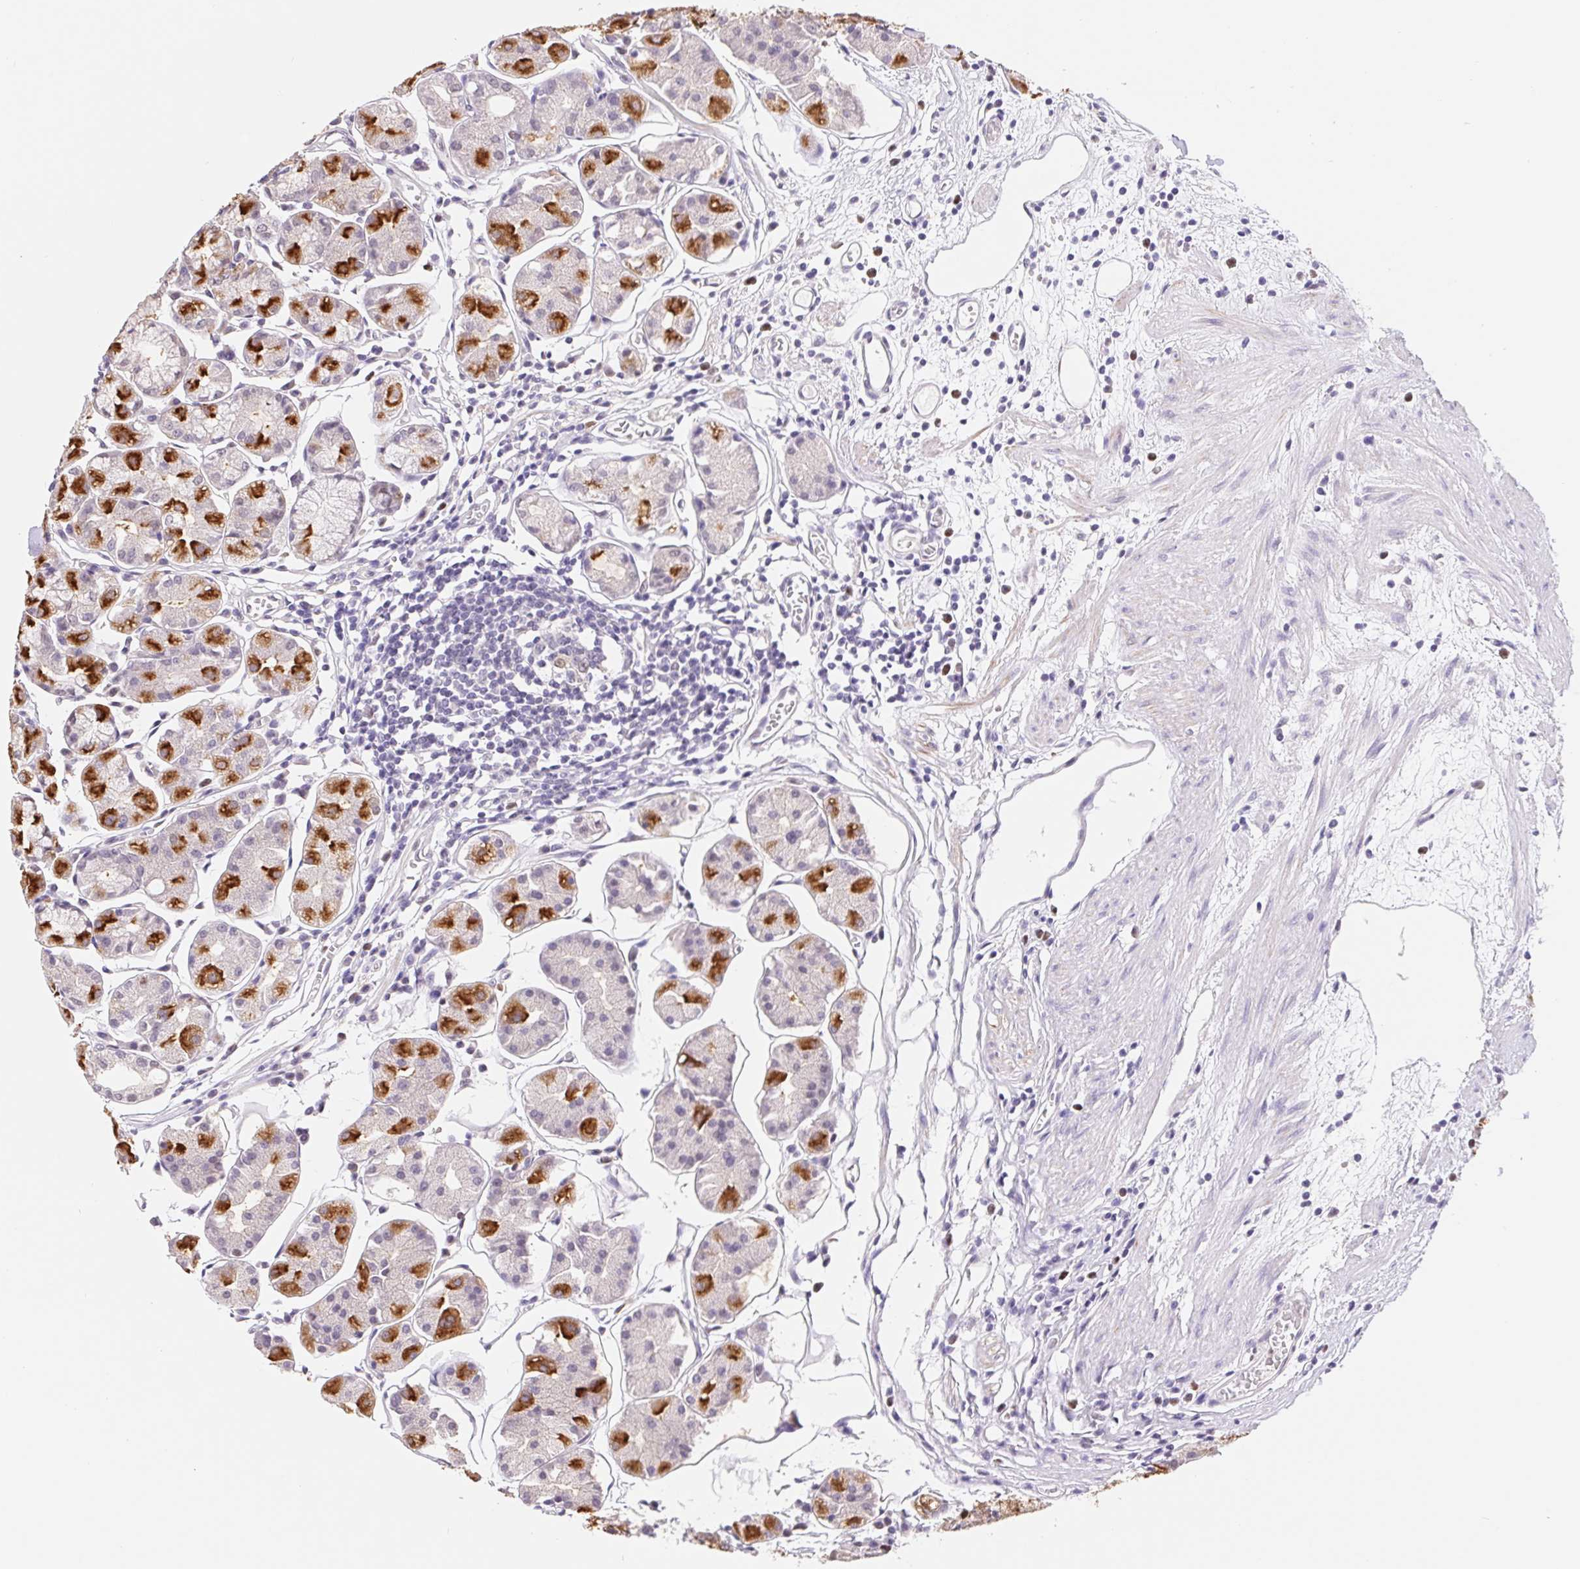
{"staining": {"intensity": "strong", "quantity": "25%-75%", "location": "cytoplasmic/membranous,nuclear"}, "tissue": "stomach", "cell_type": "Glandular cells", "image_type": "normal", "snomed": [{"axis": "morphology", "description": "Normal tissue, NOS"}, {"axis": "topography", "description": "Stomach"}], "caption": "High-power microscopy captured an IHC histopathology image of benign stomach, revealing strong cytoplasmic/membranous,nuclear staining in about 25%-75% of glandular cells.", "gene": "L3MBTL4", "patient": {"sex": "male", "age": 55}}